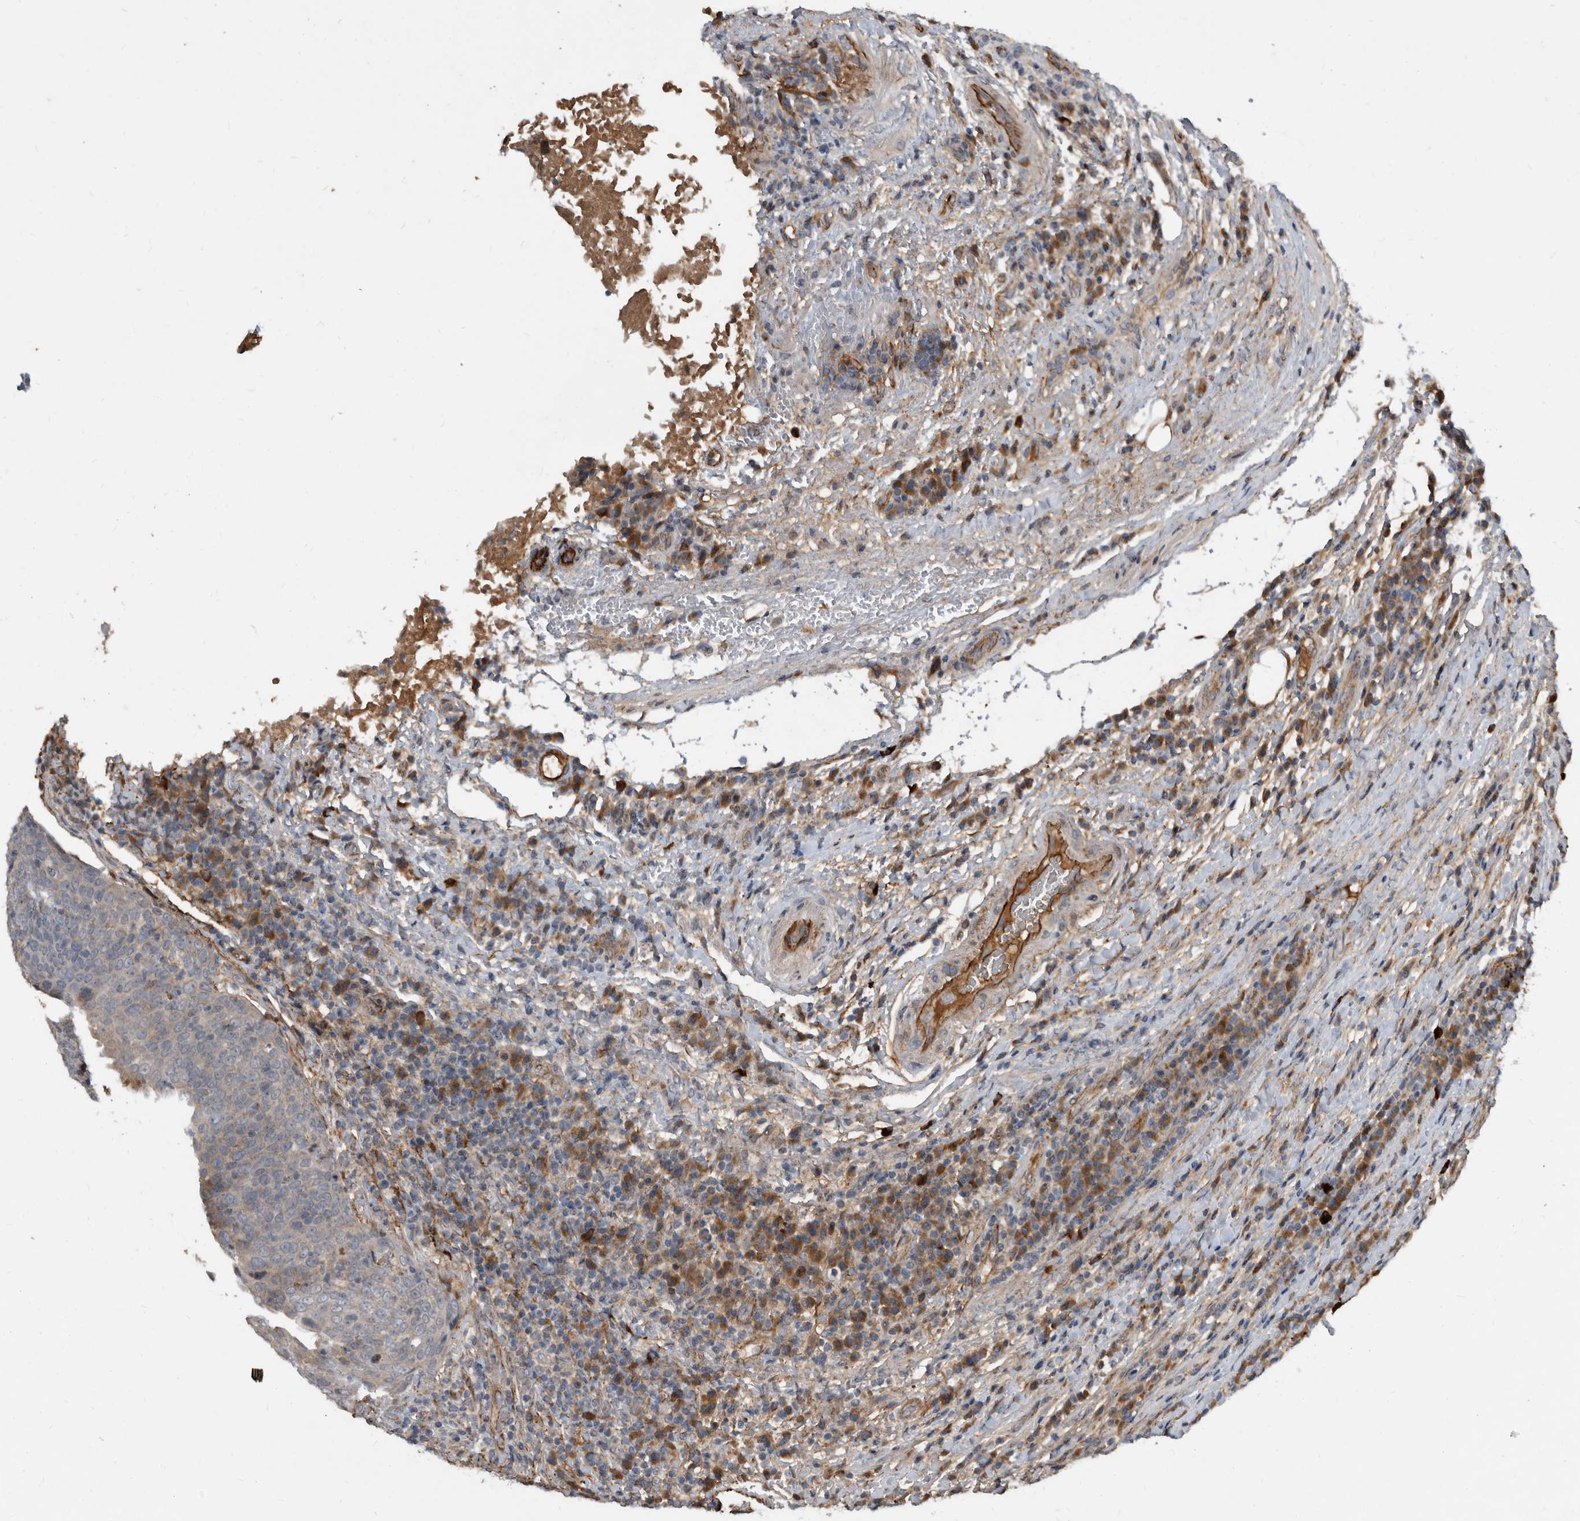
{"staining": {"intensity": "weak", "quantity": "<25%", "location": "cytoplasmic/membranous"}, "tissue": "head and neck cancer", "cell_type": "Tumor cells", "image_type": "cancer", "snomed": [{"axis": "morphology", "description": "Squamous cell carcinoma, NOS"}, {"axis": "morphology", "description": "Squamous cell carcinoma, metastatic, NOS"}, {"axis": "topography", "description": "Lymph node"}, {"axis": "topography", "description": "Head-Neck"}], "caption": "A high-resolution micrograph shows immunohistochemistry staining of head and neck metastatic squamous cell carcinoma, which demonstrates no significant staining in tumor cells.", "gene": "PI15", "patient": {"sex": "male", "age": 62}}